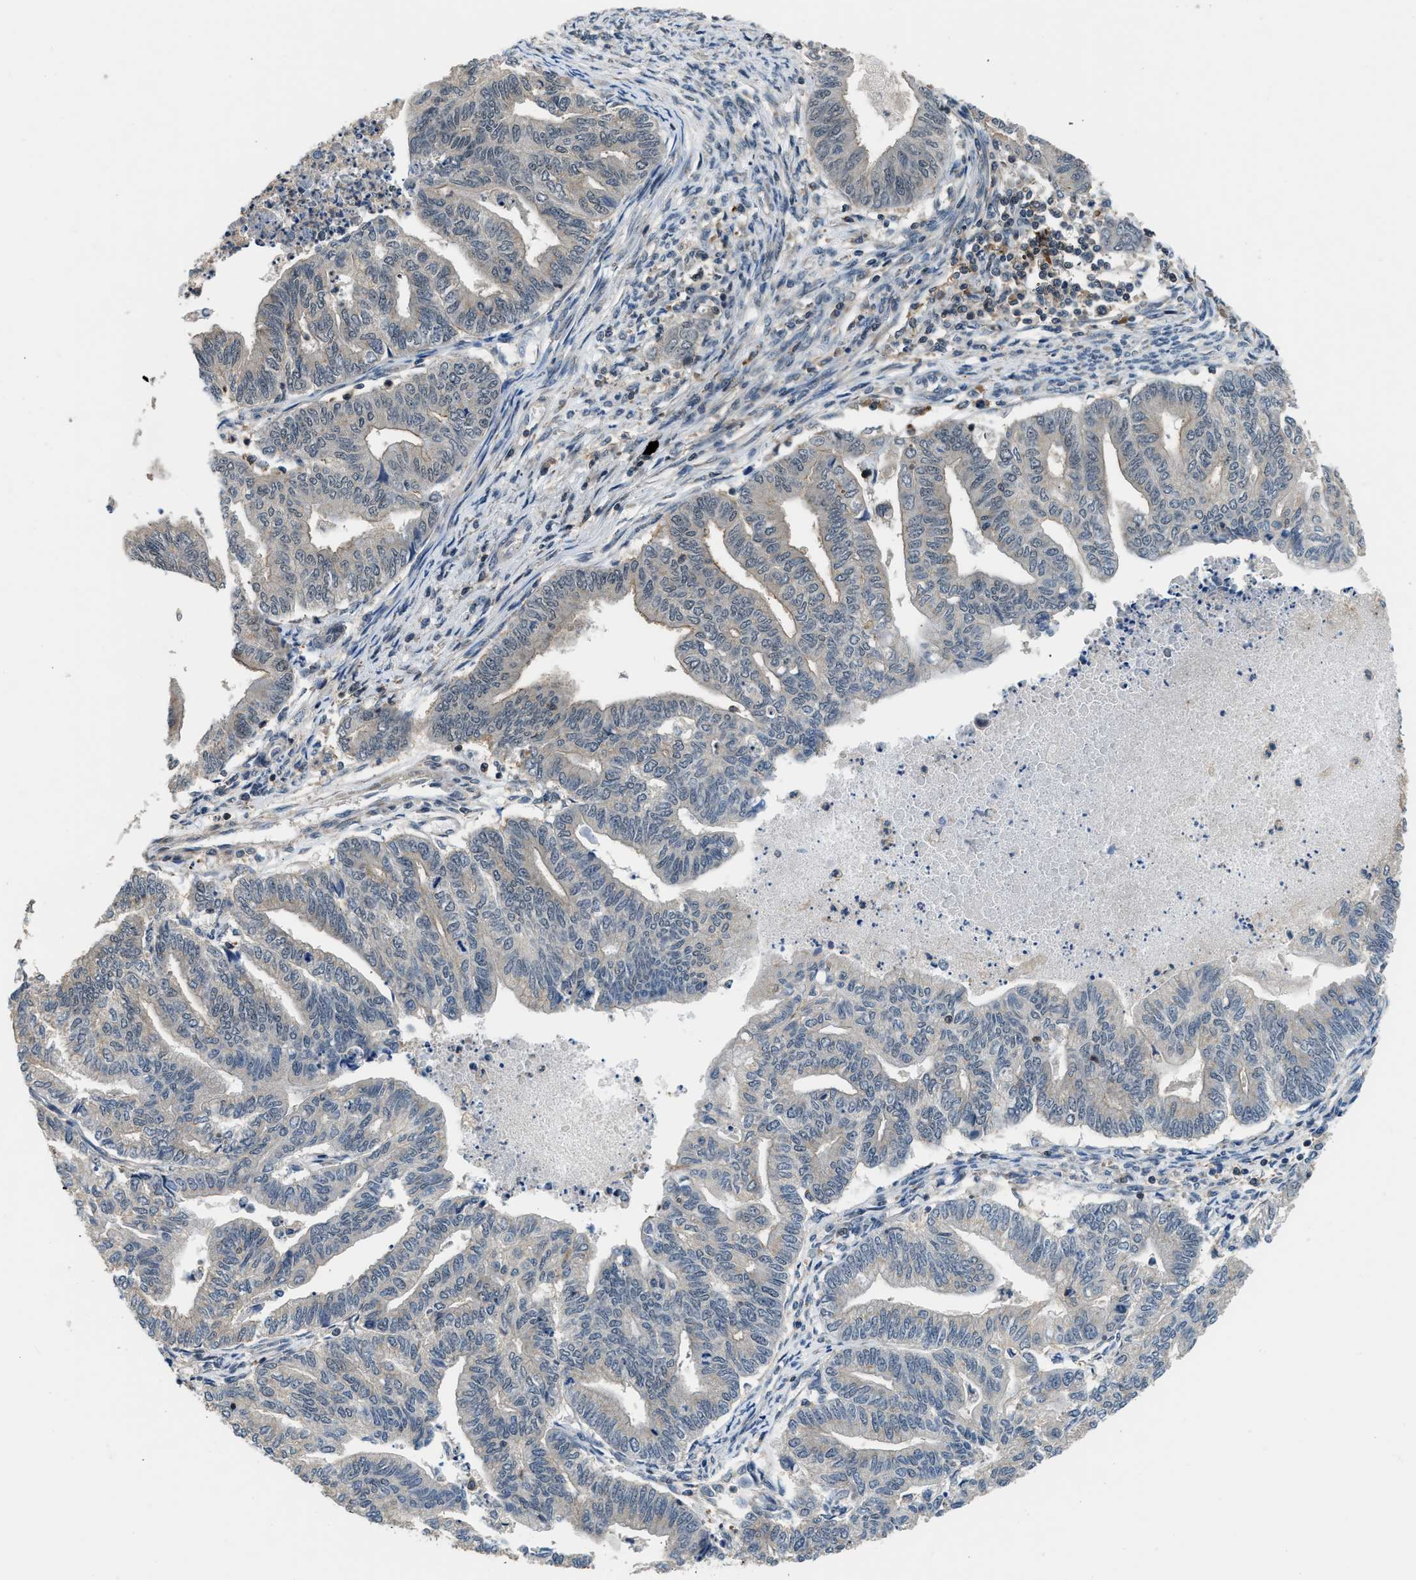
{"staining": {"intensity": "weak", "quantity": "<25%", "location": "cytoplasmic/membranous"}, "tissue": "endometrial cancer", "cell_type": "Tumor cells", "image_type": "cancer", "snomed": [{"axis": "morphology", "description": "Adenocarcinoma, NOS"}, {"axis": "topography", "description": "Endometrium"}], "caption": "There is no significant staining in tumor cells of endometrial cancer (adenocarcinoma). (Stains: DAB IHC with hematoxylin counter stain, Microscopy: brightfield microscopy at high magnification).", "gene": "MTMR1", "patient": {"sex": "female", "age": 79}}